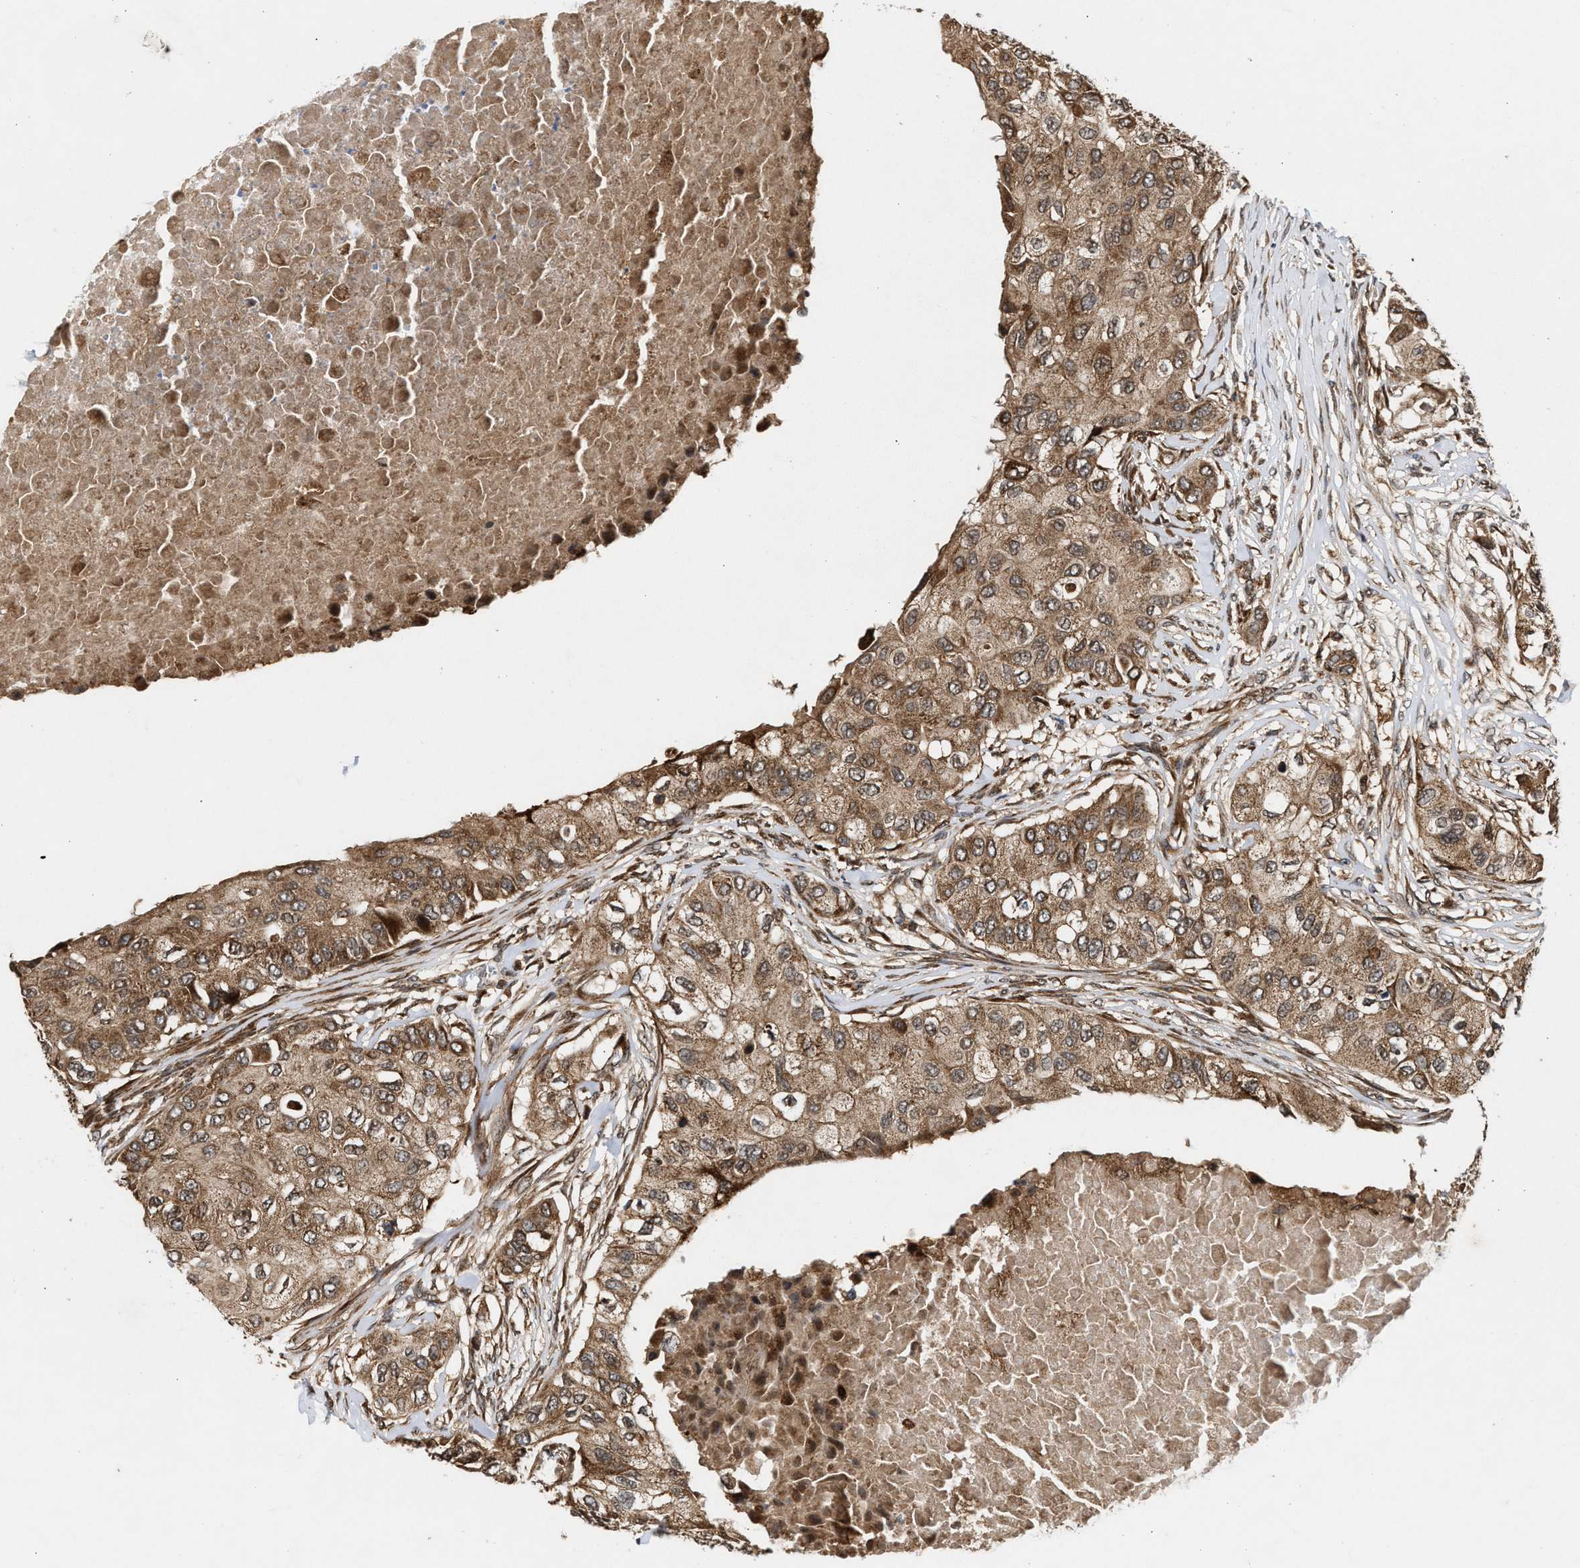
{"staining": {"intensity": "moderate", "quantity": ">75%", "location": "cytoplasmic/membranous"}, "tissue": "breast cancer", "cell_type": "Tumor cells", "image_type": "cancer", "snomed": [{"axis": "morphology", "description": "Normal tissue, NOS"}, {"axis": "morphology", "description": "Duct carcinoma"}, {"axis": "topography", "description": "Breast"}], "caption": "This photomicrograph demonstrates immunohistochemistry (IHC) staining of breast cancer, with medium moderate cytoplasmic/membranous staining in approximately >75% of tumor cells.", "gene": "CFLAR", "patient": {"sex": "female", "age": 49}}